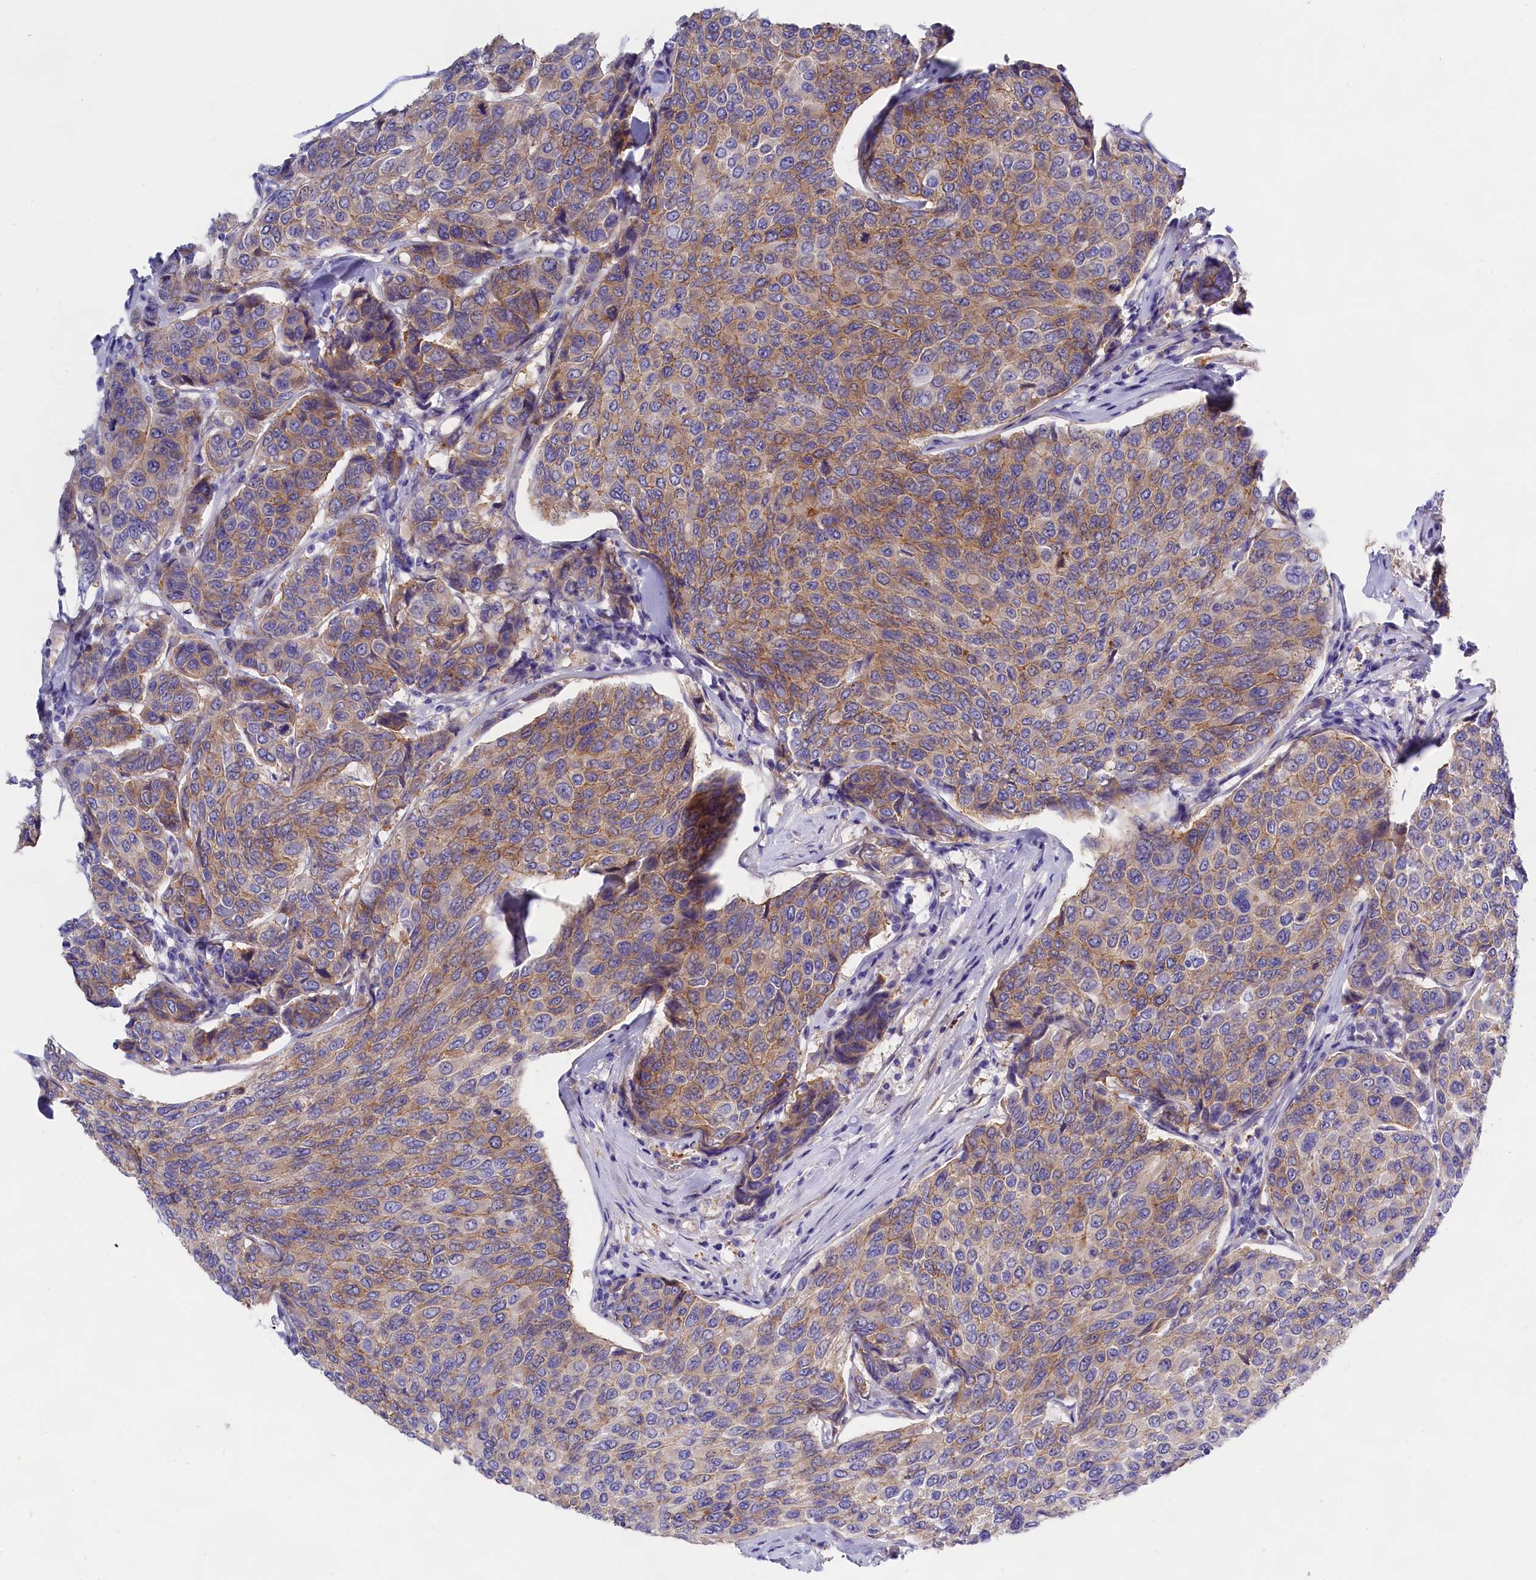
{"staining": {"intensity": "moderate", "quantity": "<25%", "location": "cytoplasmic/membranous"}, "tissue": "breast cancer", "cell_type": "Tumor cells", "image_type": "cancer", "snomed": [{"axis": "morphology", "description": "Duct carcinoma"}, {"axis": "topography", "description": "Breast"}], "caption": "An immunohistochemistry (IHC) image of neoplastic tissue is shown. Protein staining in brown labels moderate cytoplasmic/membranous positivity in breast cancer (infiltrating ductal carcinoma) within tumor cells. The staining was performed using DAB (3,3'-diaminobenzidine), with brown indicating positive protein expression. Nuclei are stained blue with hematoxylin.", "gene": "PPP1R13L", "patient": {"sex": "female", "age": 55}}